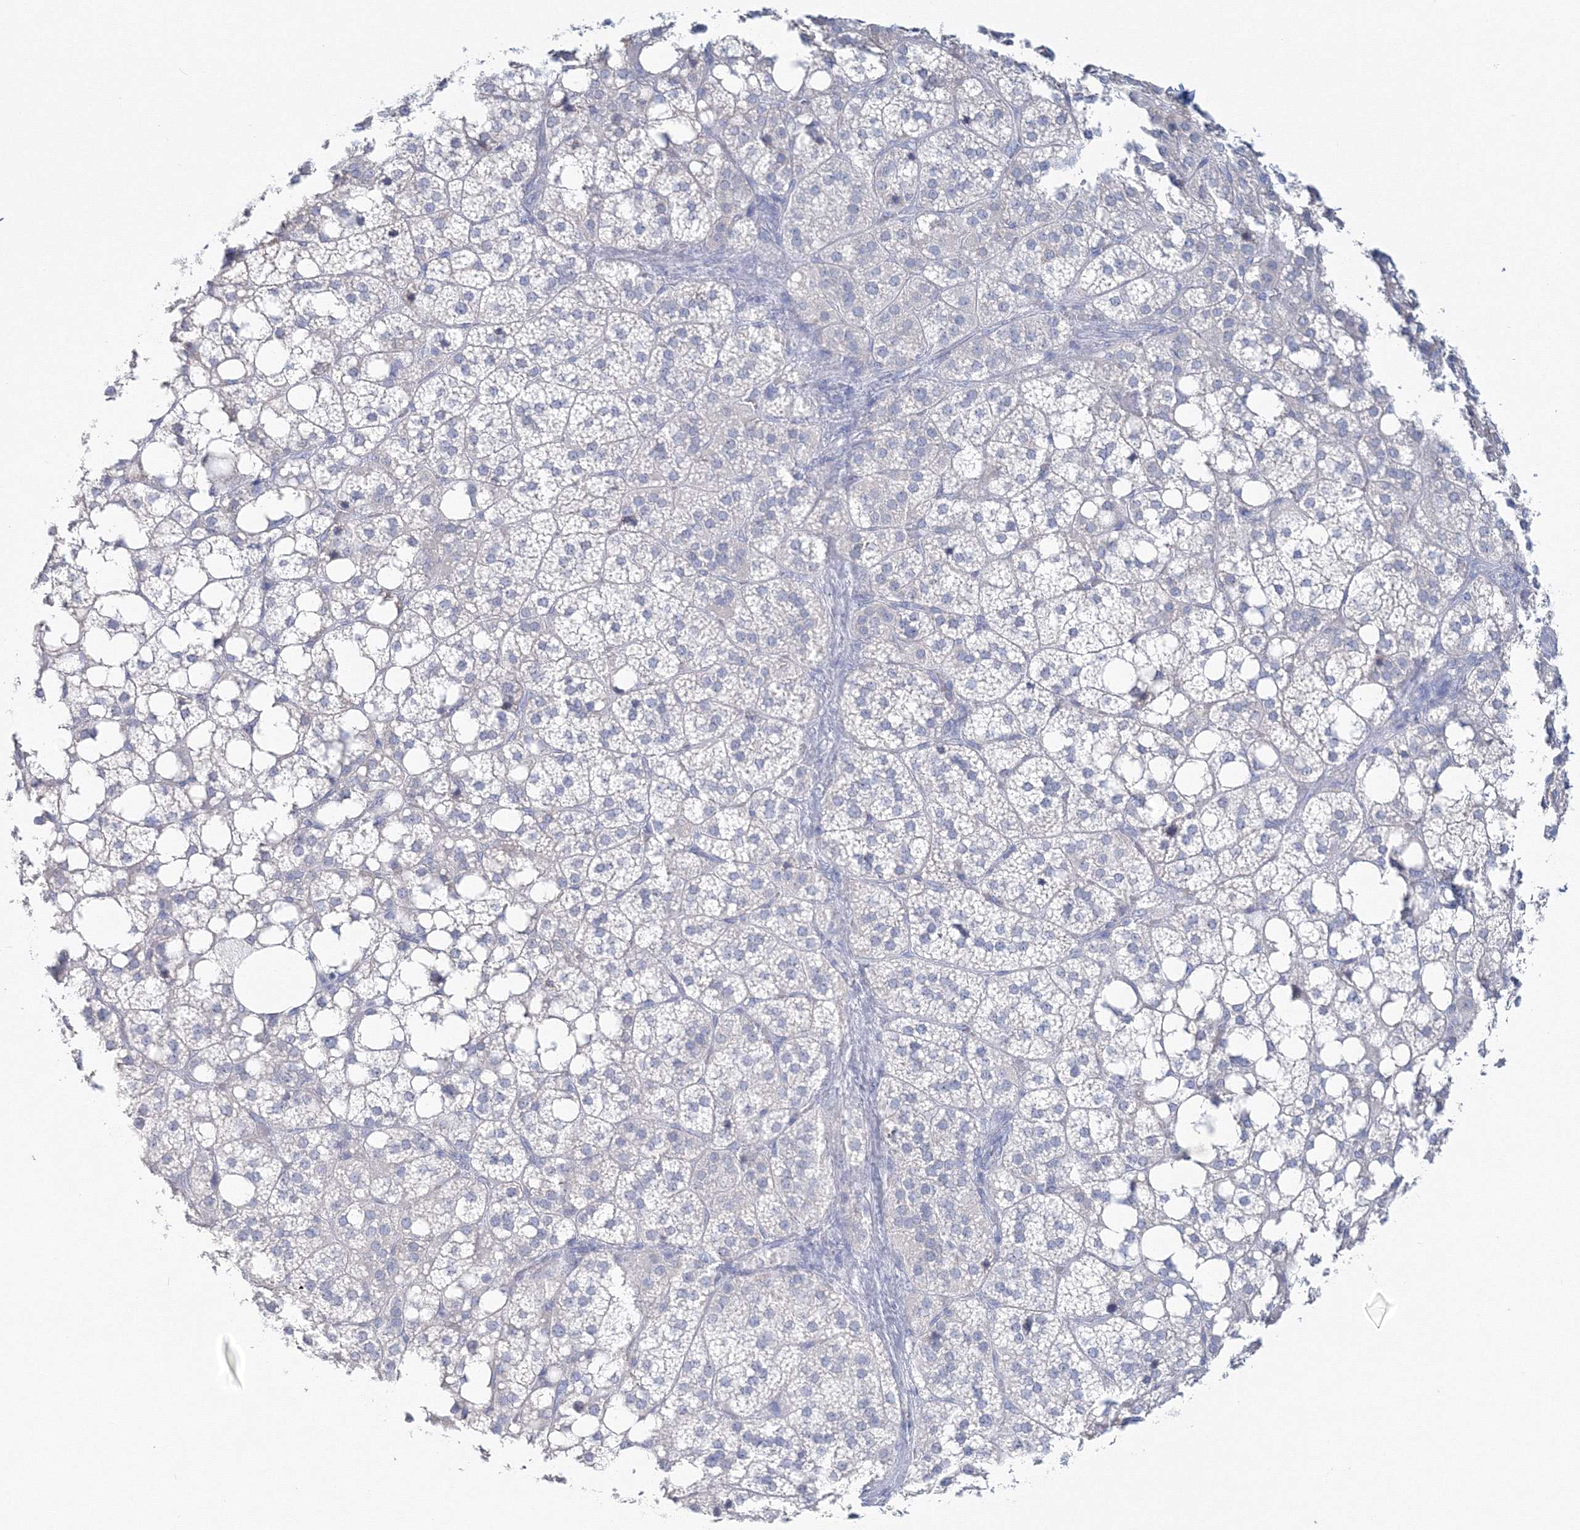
{"staining": {"intensity": "moderate", "quantity": "<25%", "location": "cytoplasmic/membranous"}, "tissue": "adrenal gland", "cell_type": "Glandular cells", "image_type": "normal", "snomed": [{"axis": "morphology", "description": "Normal tissue, NOS"}, {"axis": "topography", "description": "Adrenal gland"}], "caption": "This image demonstrates unremarkable adrenal gland stained with immunohistochemistry (IHC) to label a protein in brown. The cytoplasmic/membranous of glandular cells show moderate positivity for the protein. Nuclei are counter-stained blue.", "gene": "VSIG1", "patient": {"sex": "female", "age": 59}}